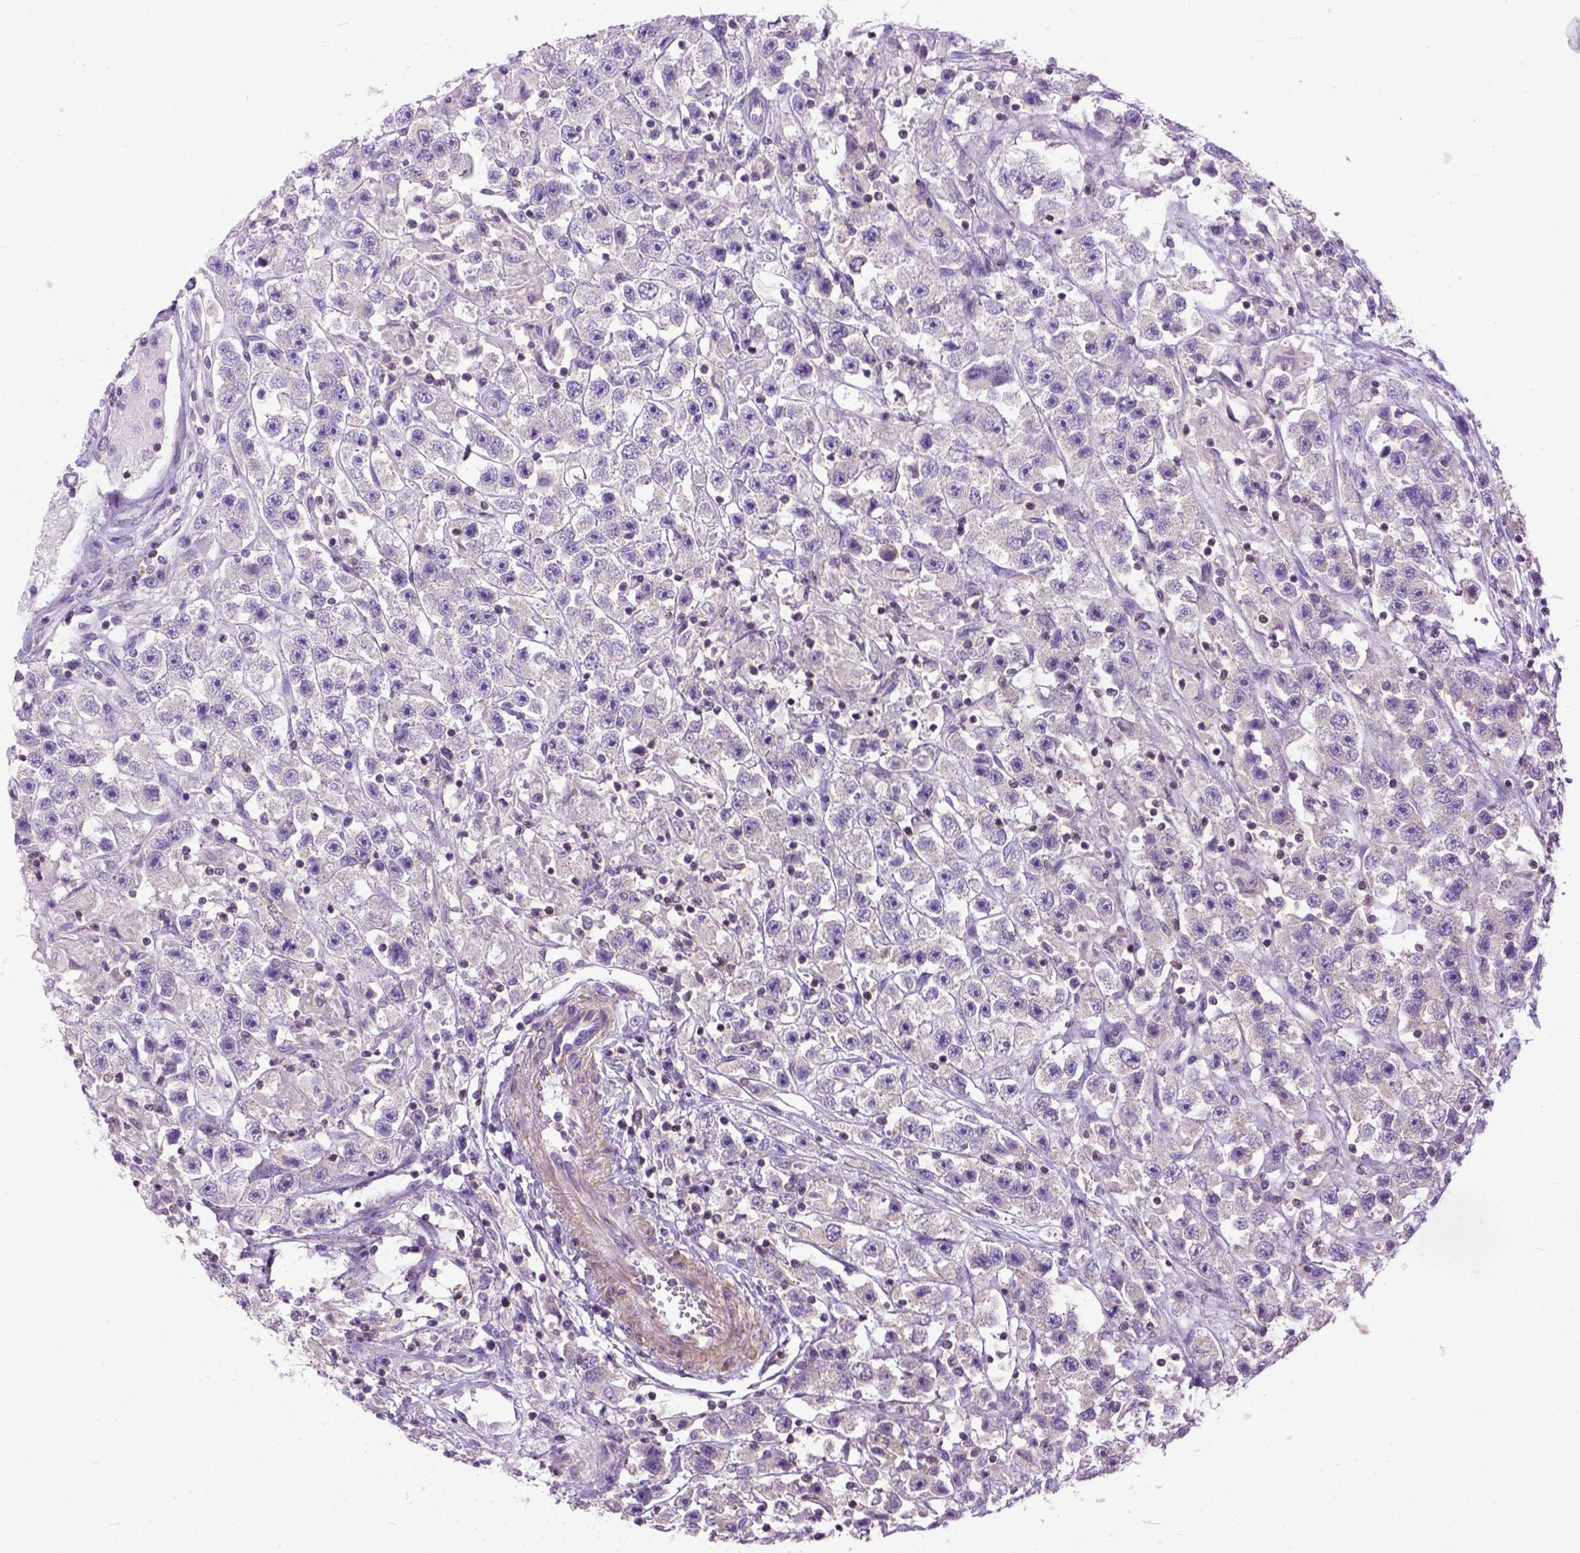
{"staining": {"intensity": "negative", "quantity": "none", "location": "none"}, "tissue": "testis cancer", "cell_type": "Tumor cells", "image_type": "cancer", "snomed": [{"axis": "morphology", "description": "Seminoma, NOS"}, {"axis": "topography", "description": "Testis"}], "caption": "Human seminoma (testis) stained for a protein using IHC shows no expression in tumor cells.", "gene": "BANF2", "patient": {"sex": "male", "age": 45}}